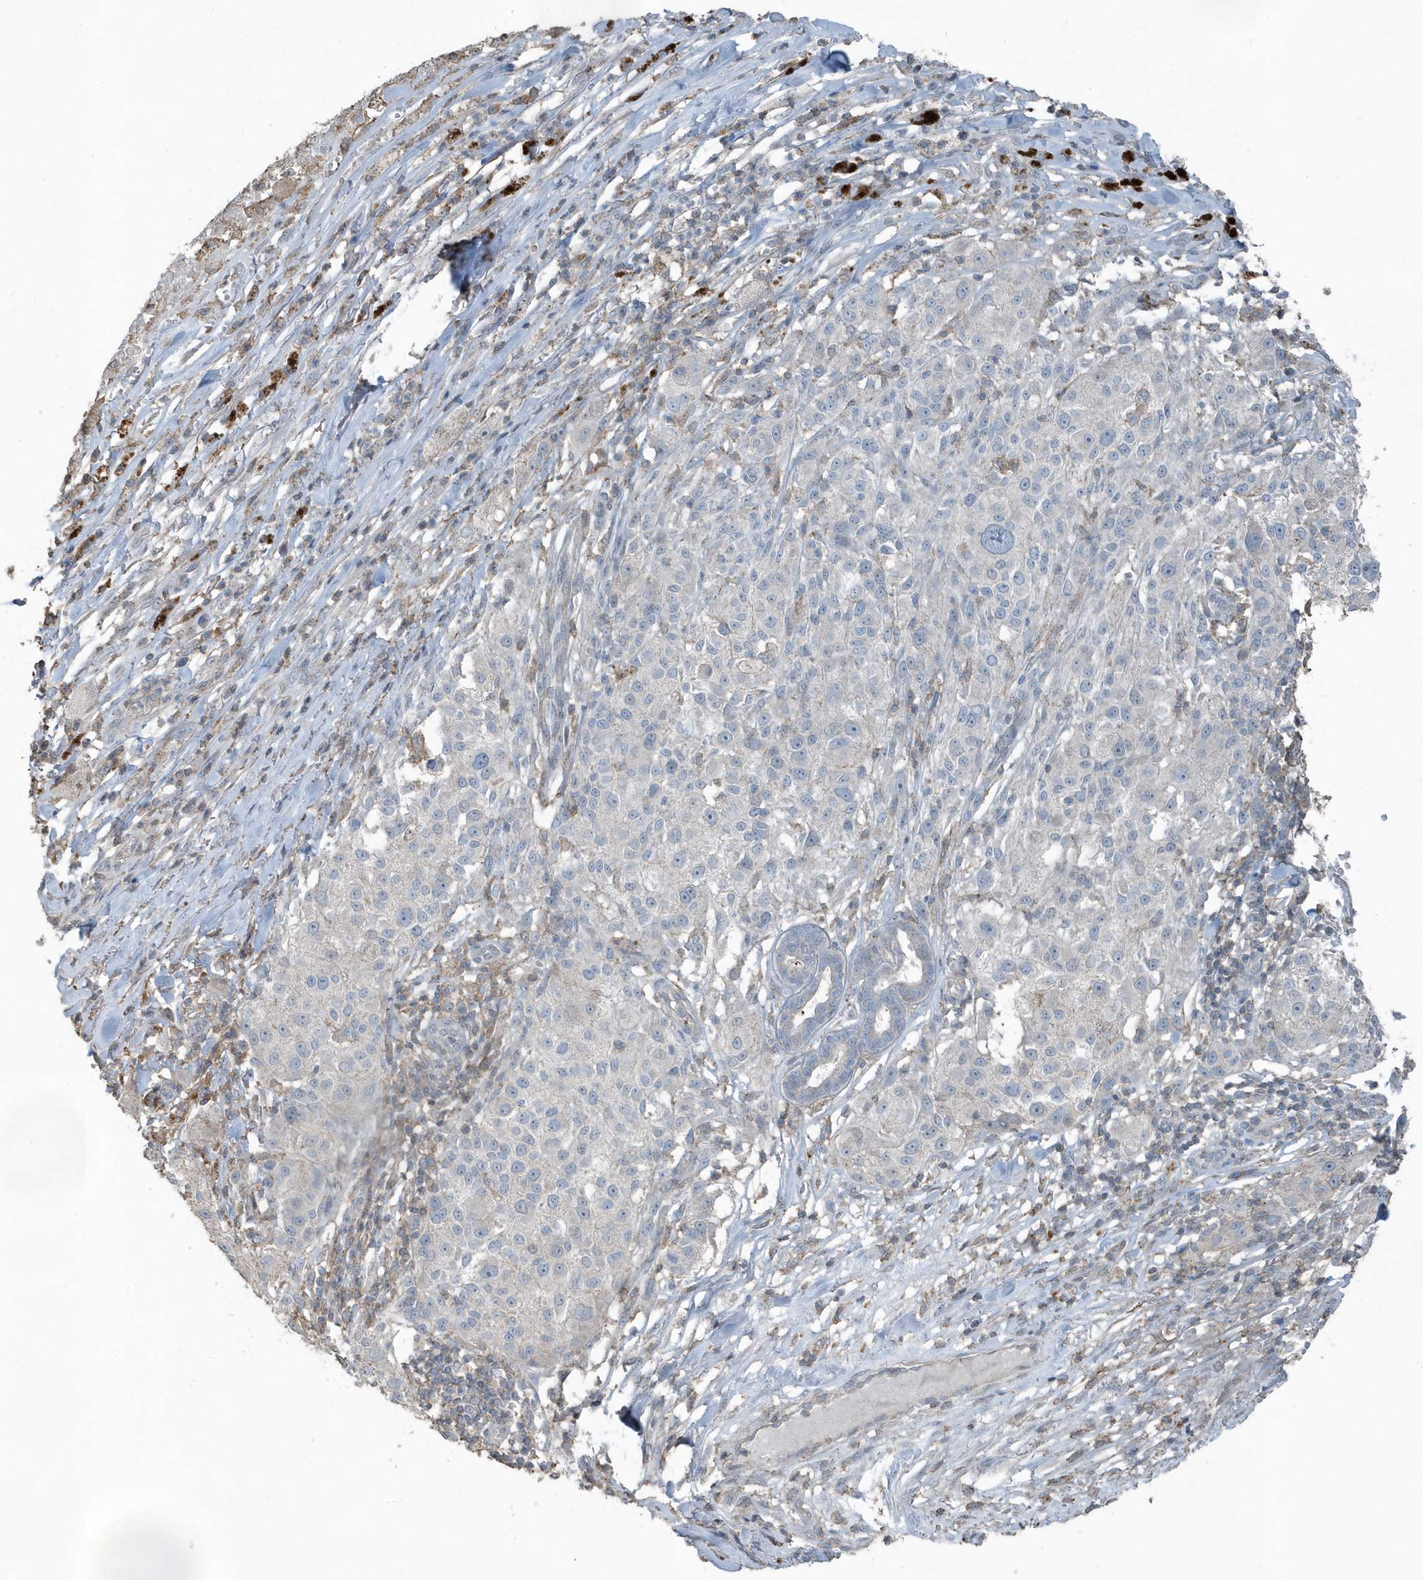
{"staining": {"intensity": "negative", "quantity": "none", "location": "none"}, "tissue": "melanoma", "cell_type": "Tumor cells", "image_type": "cancer", "snomed": [{"axis": "morphology", "description": "Necrosis, NOS"}, {"axis": "morphology", "description": "Malignant melanoma, NOS"}, {"axis": "topography", "description": "Skin"}], "caption": "A histopathology image of human melanoma is negative for staining in tumor cells.", "gene": "ACTC1", "patient": {"sex": "female", "age": 87}}